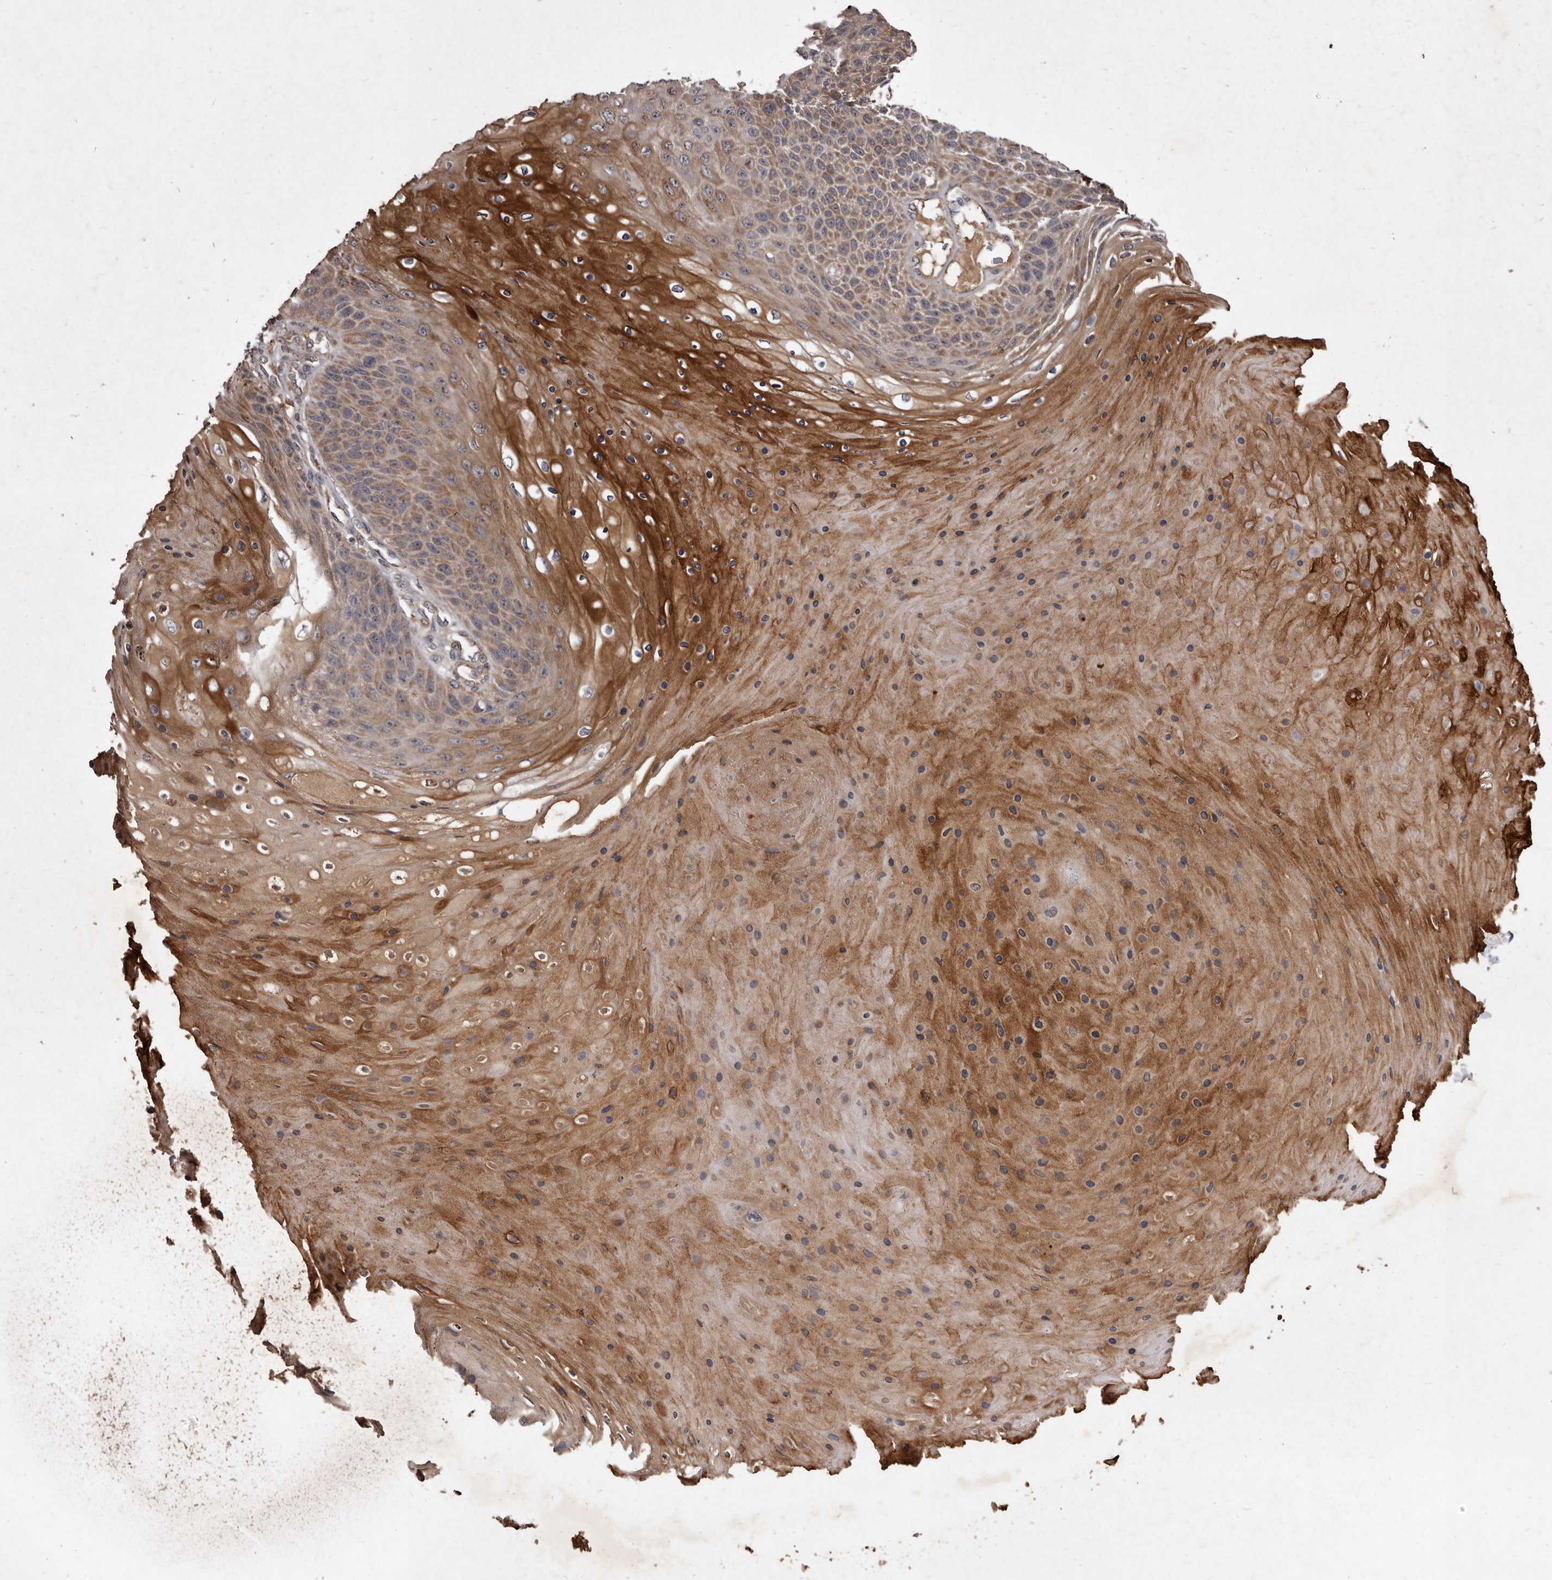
{"staining": {"intensity": "moderate", "quantity": ">75%", "location": "cytoplasmic/membranous"}, "tissue": "skin cancer", "cell_type": "Tumor cells", "image_type": "cancer", "snomed": [{"axis": "morphology", "description": "Squamous cell carcinoma, NOS"}, {"axis": "topography", "description": "Skin"}], "caption": "Immunohistochemistry of human skin cancer exhibits medium levels of moderate cytoplasmic/membranous positivity in approximately >75% of tumor cells.", "gene": "FLAD1", "patient": {"sex": "female", "age": 88}}